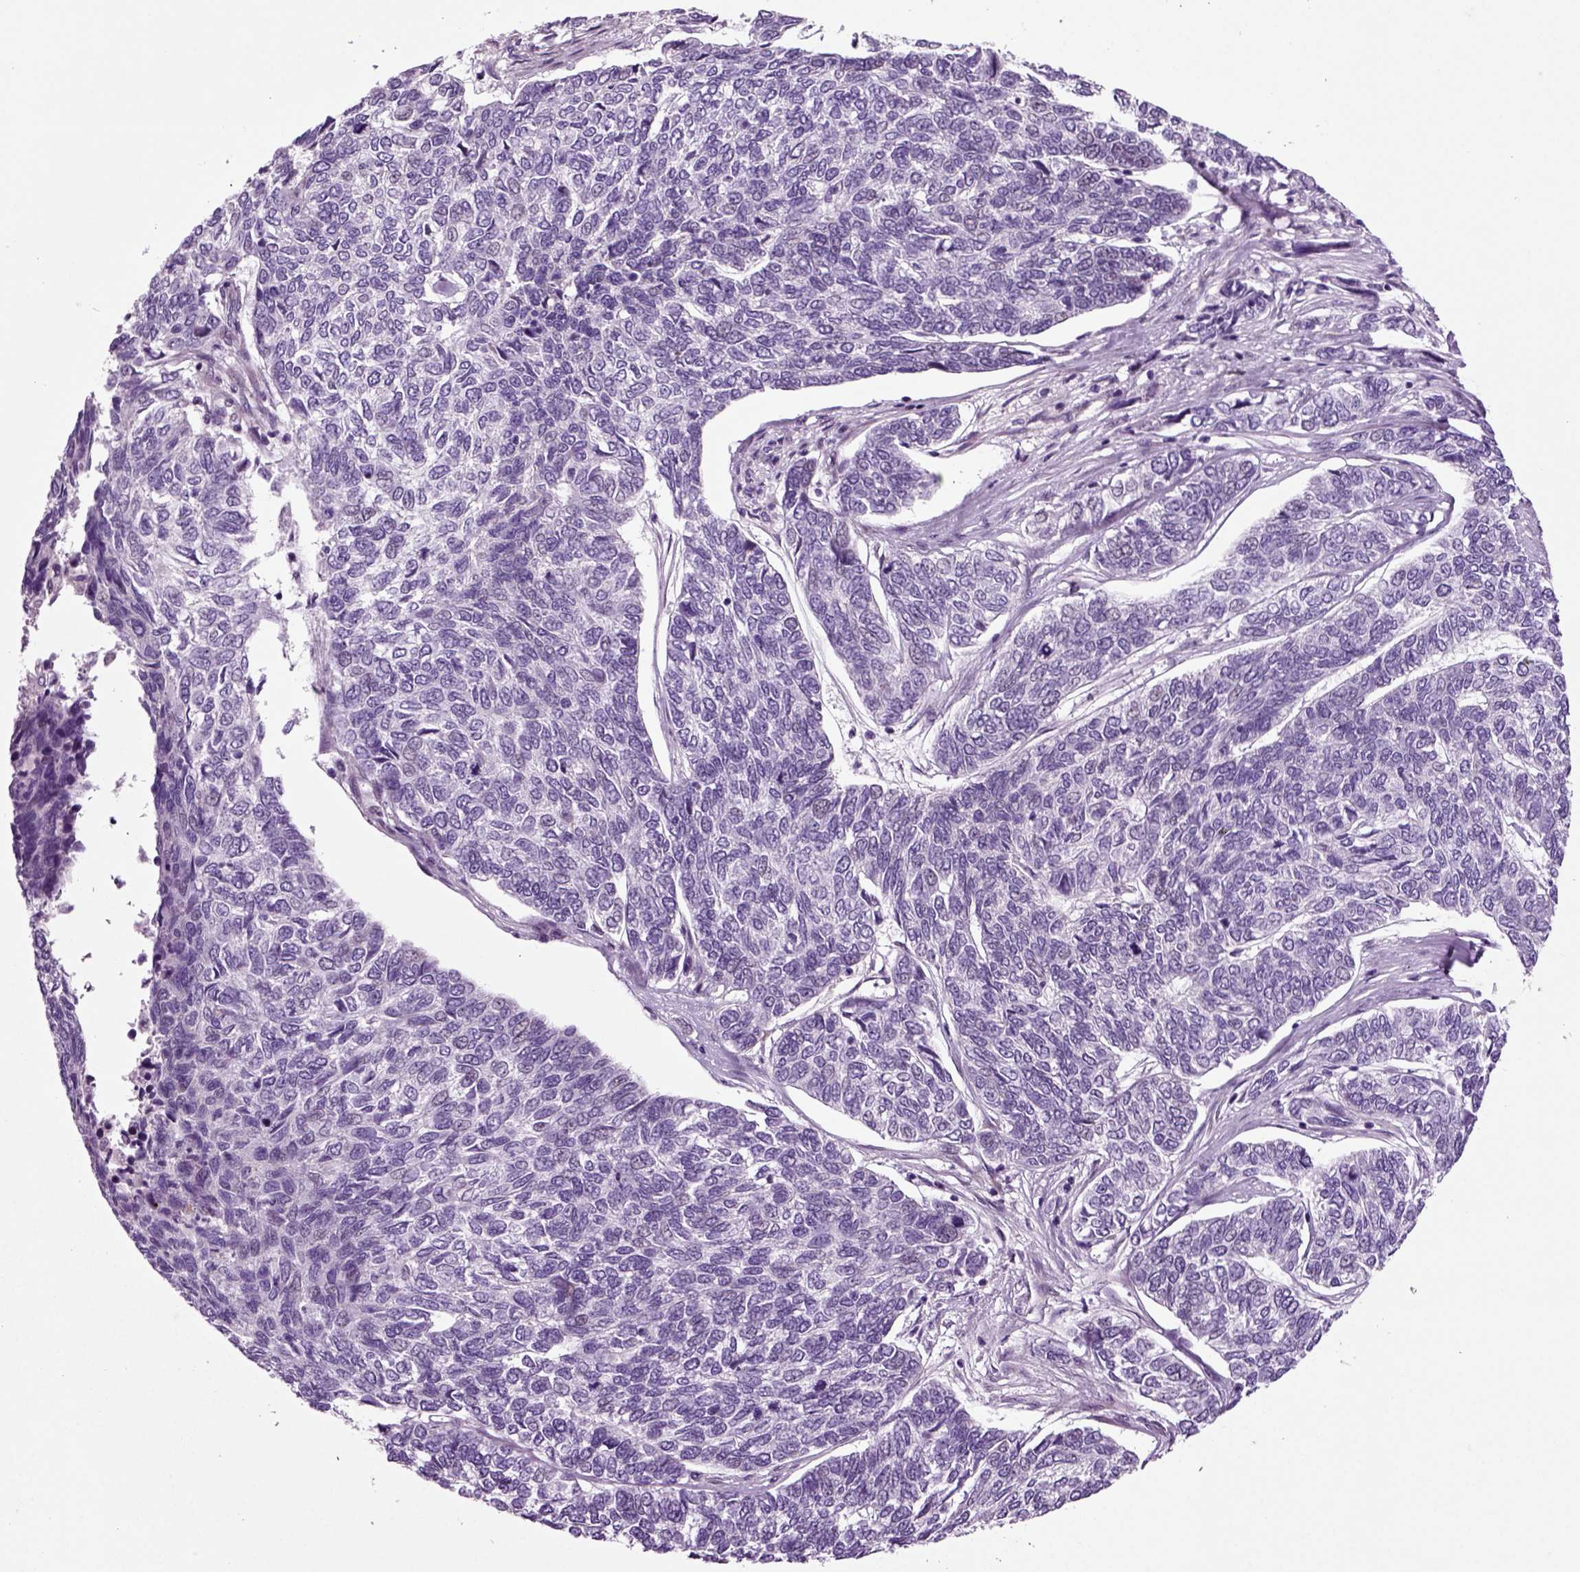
{"staining": {"intensity": "negative", "quantity": "none", "location": "none"}, "tissue": "skin cancer", "cell_type": "Tumor cells", "image_type": "cancer", "snomed": [{"axis": "morphology", "description": "Basal cell carcinoma"}, {"axis": "topography", "description": "Skin"}], "caption": "Immunohistochemistry (IHC) histopathology image of neoplastic tissue: human skin cancer stained with DAB displays no significant protein positivity in tumor cells. (Immunohistochemistry (IHC), brightfield microscopy, high magnification).", "gene": "ARID3A", "patient": {"sex": "female", "age": 65}}